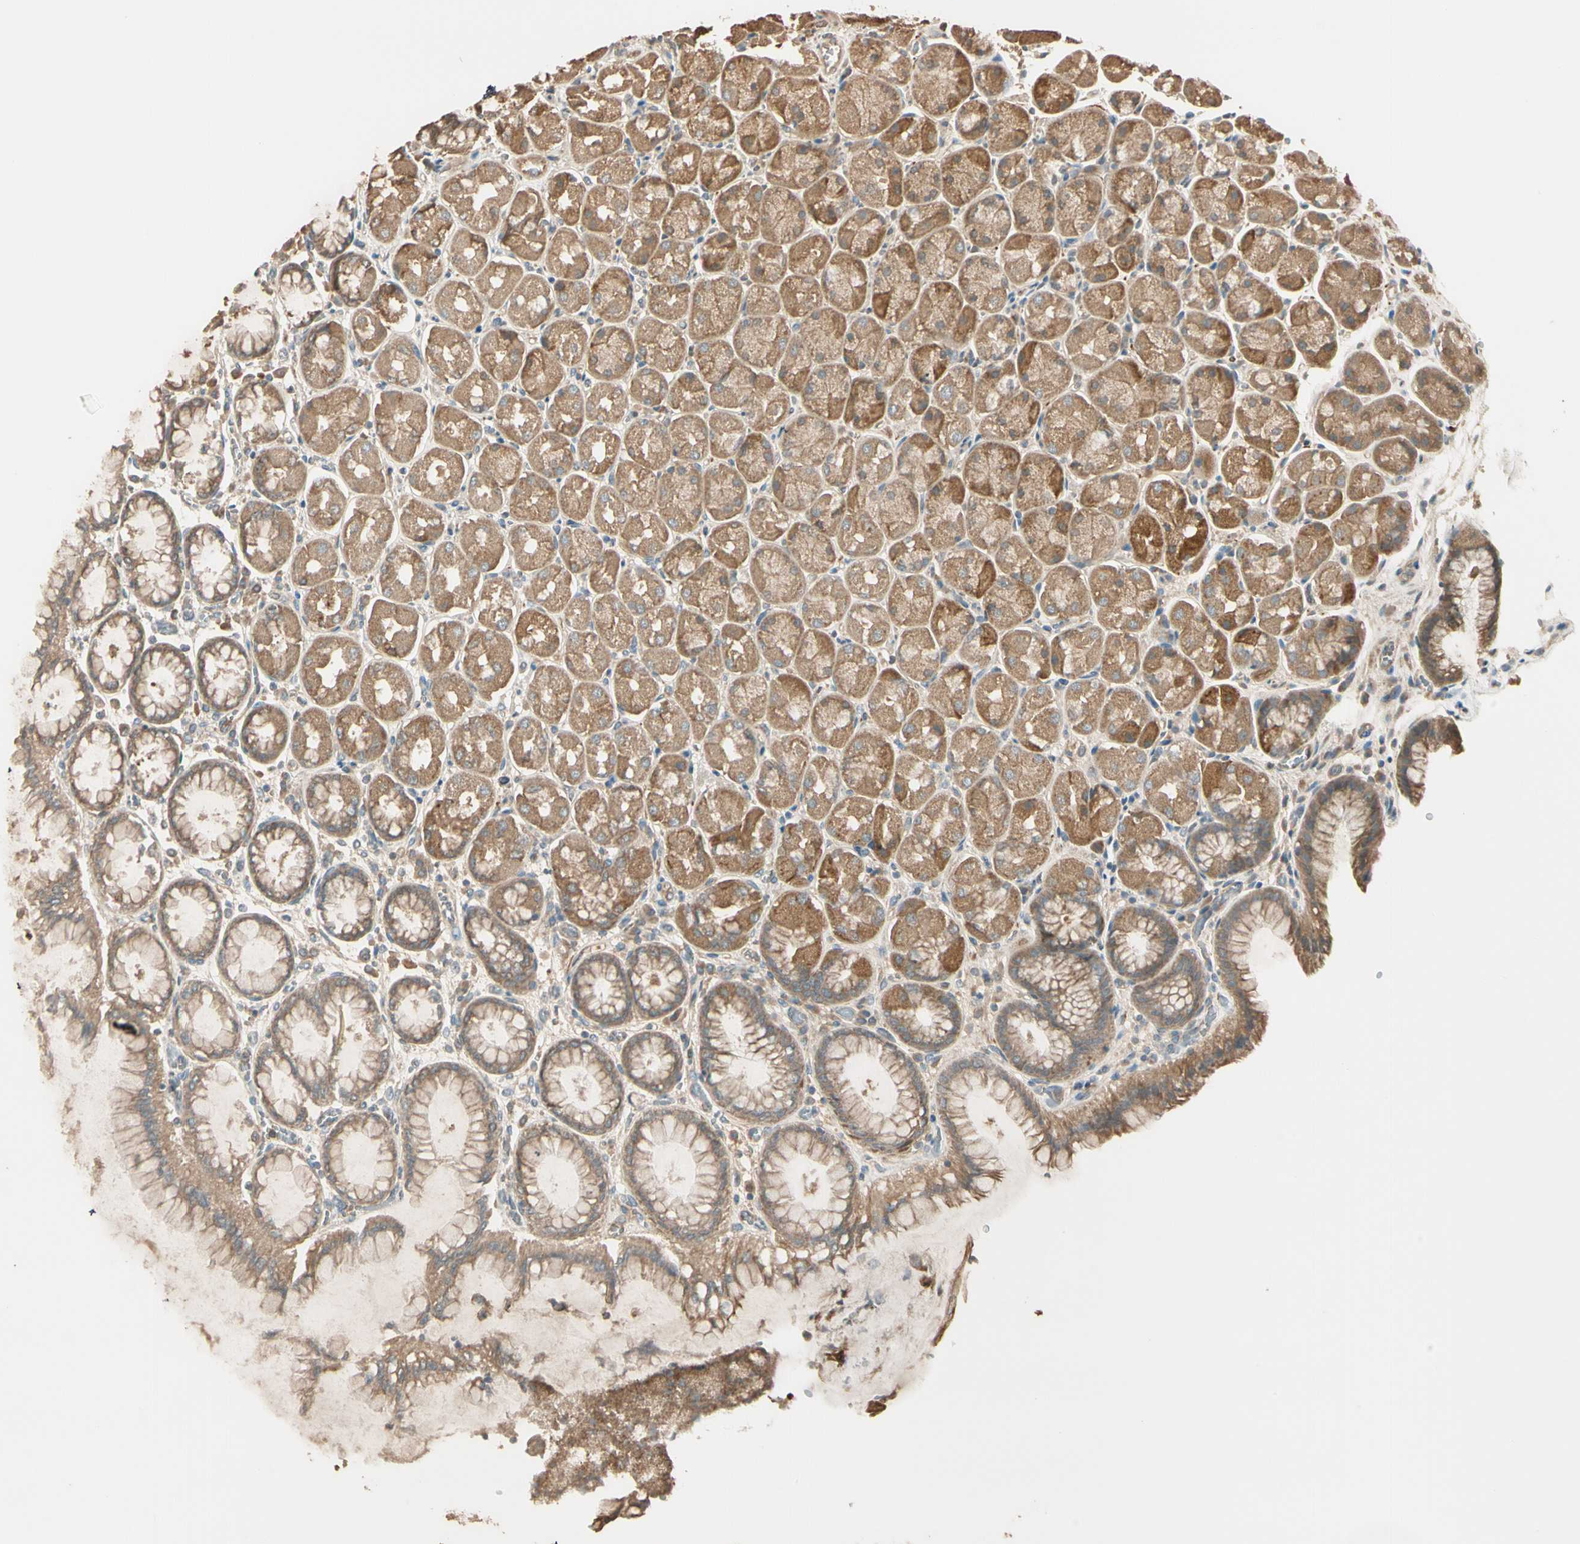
{"staining": {"intensity": "moderate", "quantity": ">75%", "location": "cytoplasmic/membranous"}, "tissue": "stomach", "cell_type": "Glandular cells", "image_type": "normal", "snomed": [{"axis": "morphology", "description": "Normal tissue, NOS"}, {"axis": "topography", "description": "Stomach, upper"}], "caption": "Approximately >75% of glandular cells in benign human stomach demonstrate moderate cytoplasmic/membranous protein positivity as visualized by brown immunohistochemical staining.", "gene": "TNFRSF21", "patient": {"sex": "female", "age": 56}}